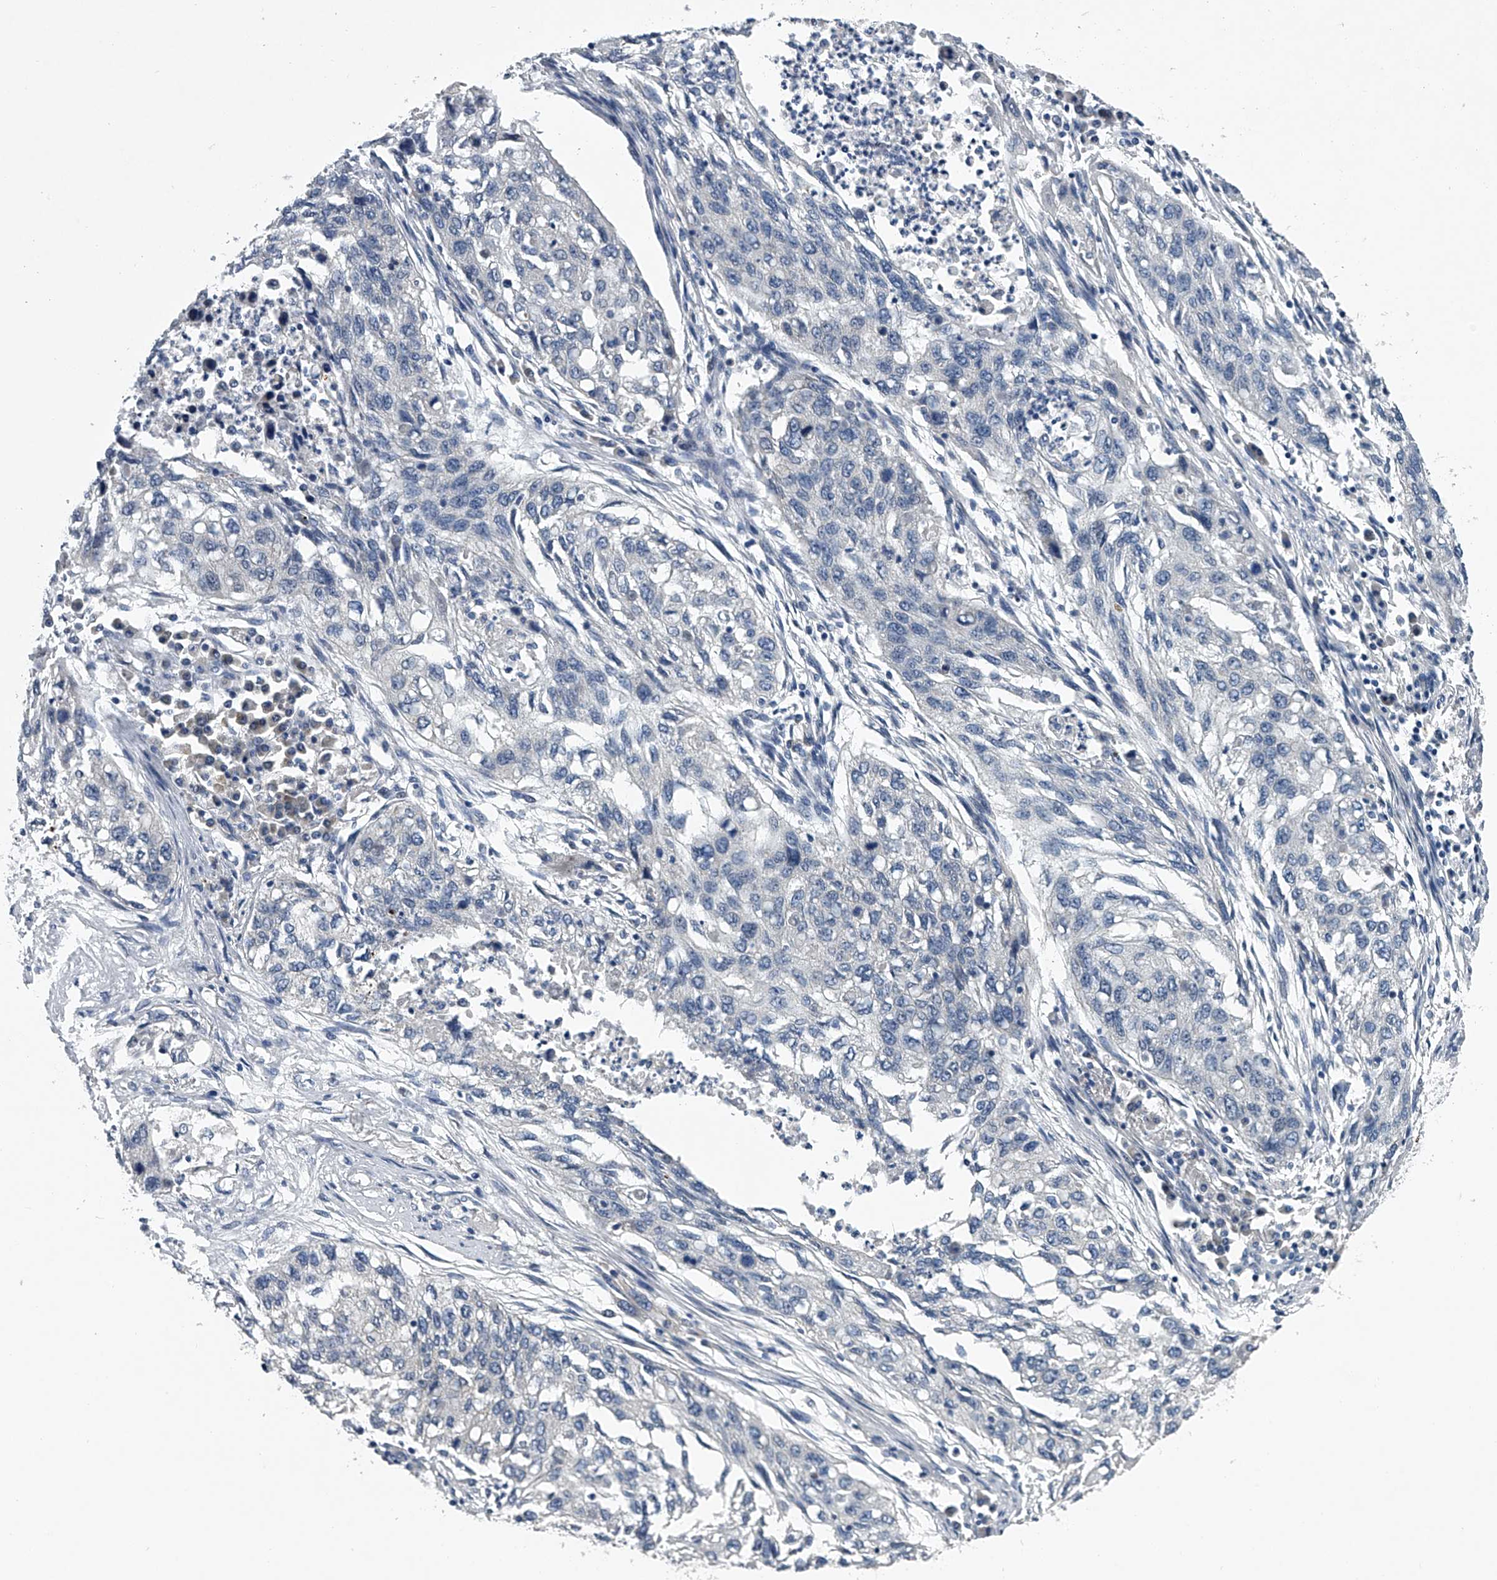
{"staining": {"intensity": "negative", "quantity": "none", "location": "none"}, "tissue": "lung cancer", "cell_type": "Tumor cells", "image_type": "cancer", "snomed": [{"axis": "morphology", "description": "Squamous cell carcinoma, NOS"}, {"axis": "topography", "description": "Lung"}], "caption": "A histopathology image of human lung cancer (squamous cell carcinoma) is negative for staining in tumor cells.", "gene": "RNF5", "patient": {"sex": "female", "age": 63}}